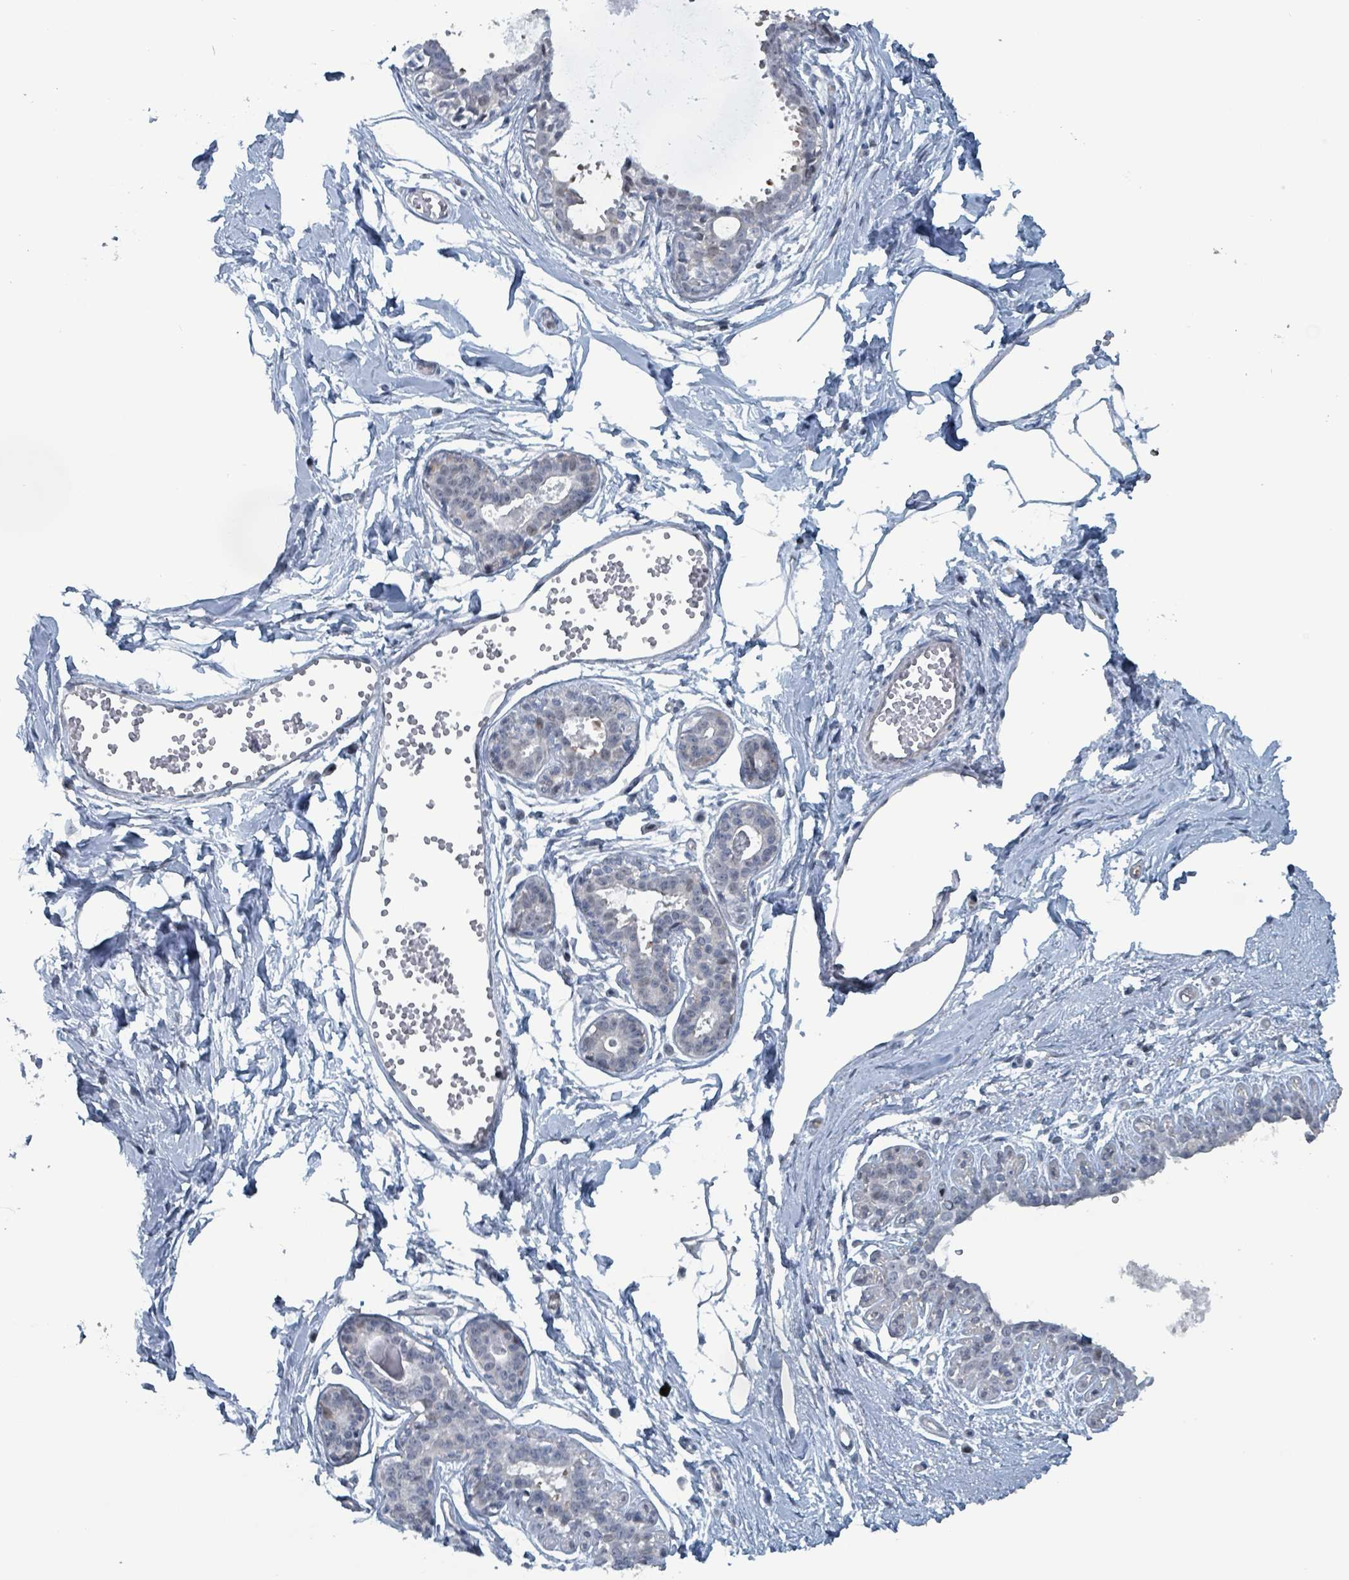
{"staining": {"intensity": "negative", "quantity": "none", "location": "none"}, "tissue": "breast", "cell_type": "Adipocytes", "image_type": "normal", "snomed": [{"axis": "morphology", "description": "Normal tissue, NOS"}, {"axis": "topography", "description": "Breast"}], "caption": "High power microscopy histopathology image of an immunohistochemistry (IHC) histopathology image of benign breast, revealing no significant expression in adipocytes.", "gene": "BIVM", "patient": {"sex": "female", "age": 45}}